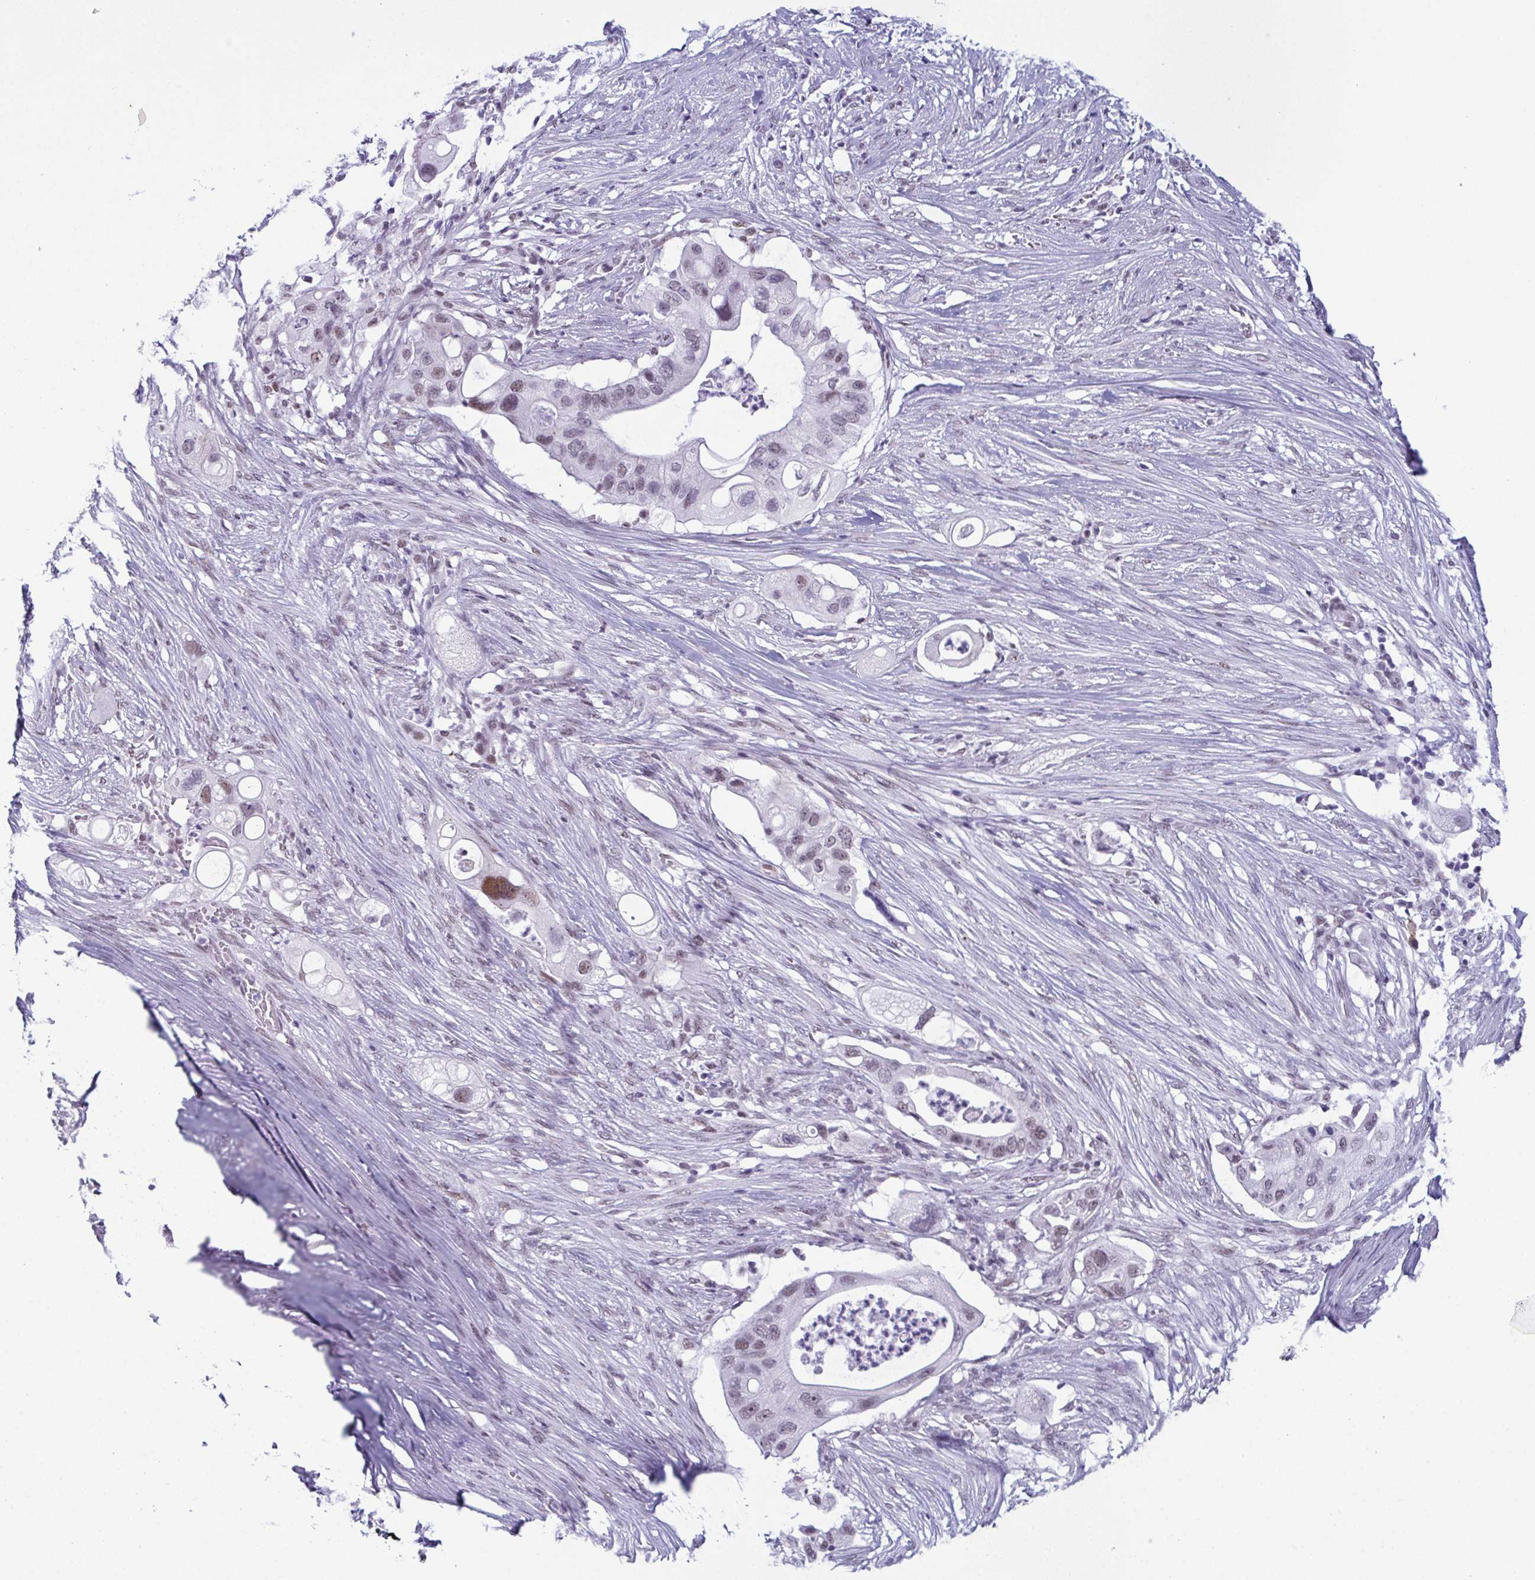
{"staining": {"intensity": "moderate", "quantity": "<25%", "location": "nuclear"}, "tissue": "pancreatic cancer", "cell_type": "Tumor cells", "image_type": "cancer", "snomed": [{"axis": "morphology", "description": "Adenocarcinoma, NOS"}, {"axis": "topography", "description": "Pancreas"}], "caption": "Human pancreatic adenocarcinoma stained for a protein (brown) shows moderate nuclear positive staining in about <25% of tumor cells.", "gene": "RBM7", "patient": {"sex": "female", "age": 72}}